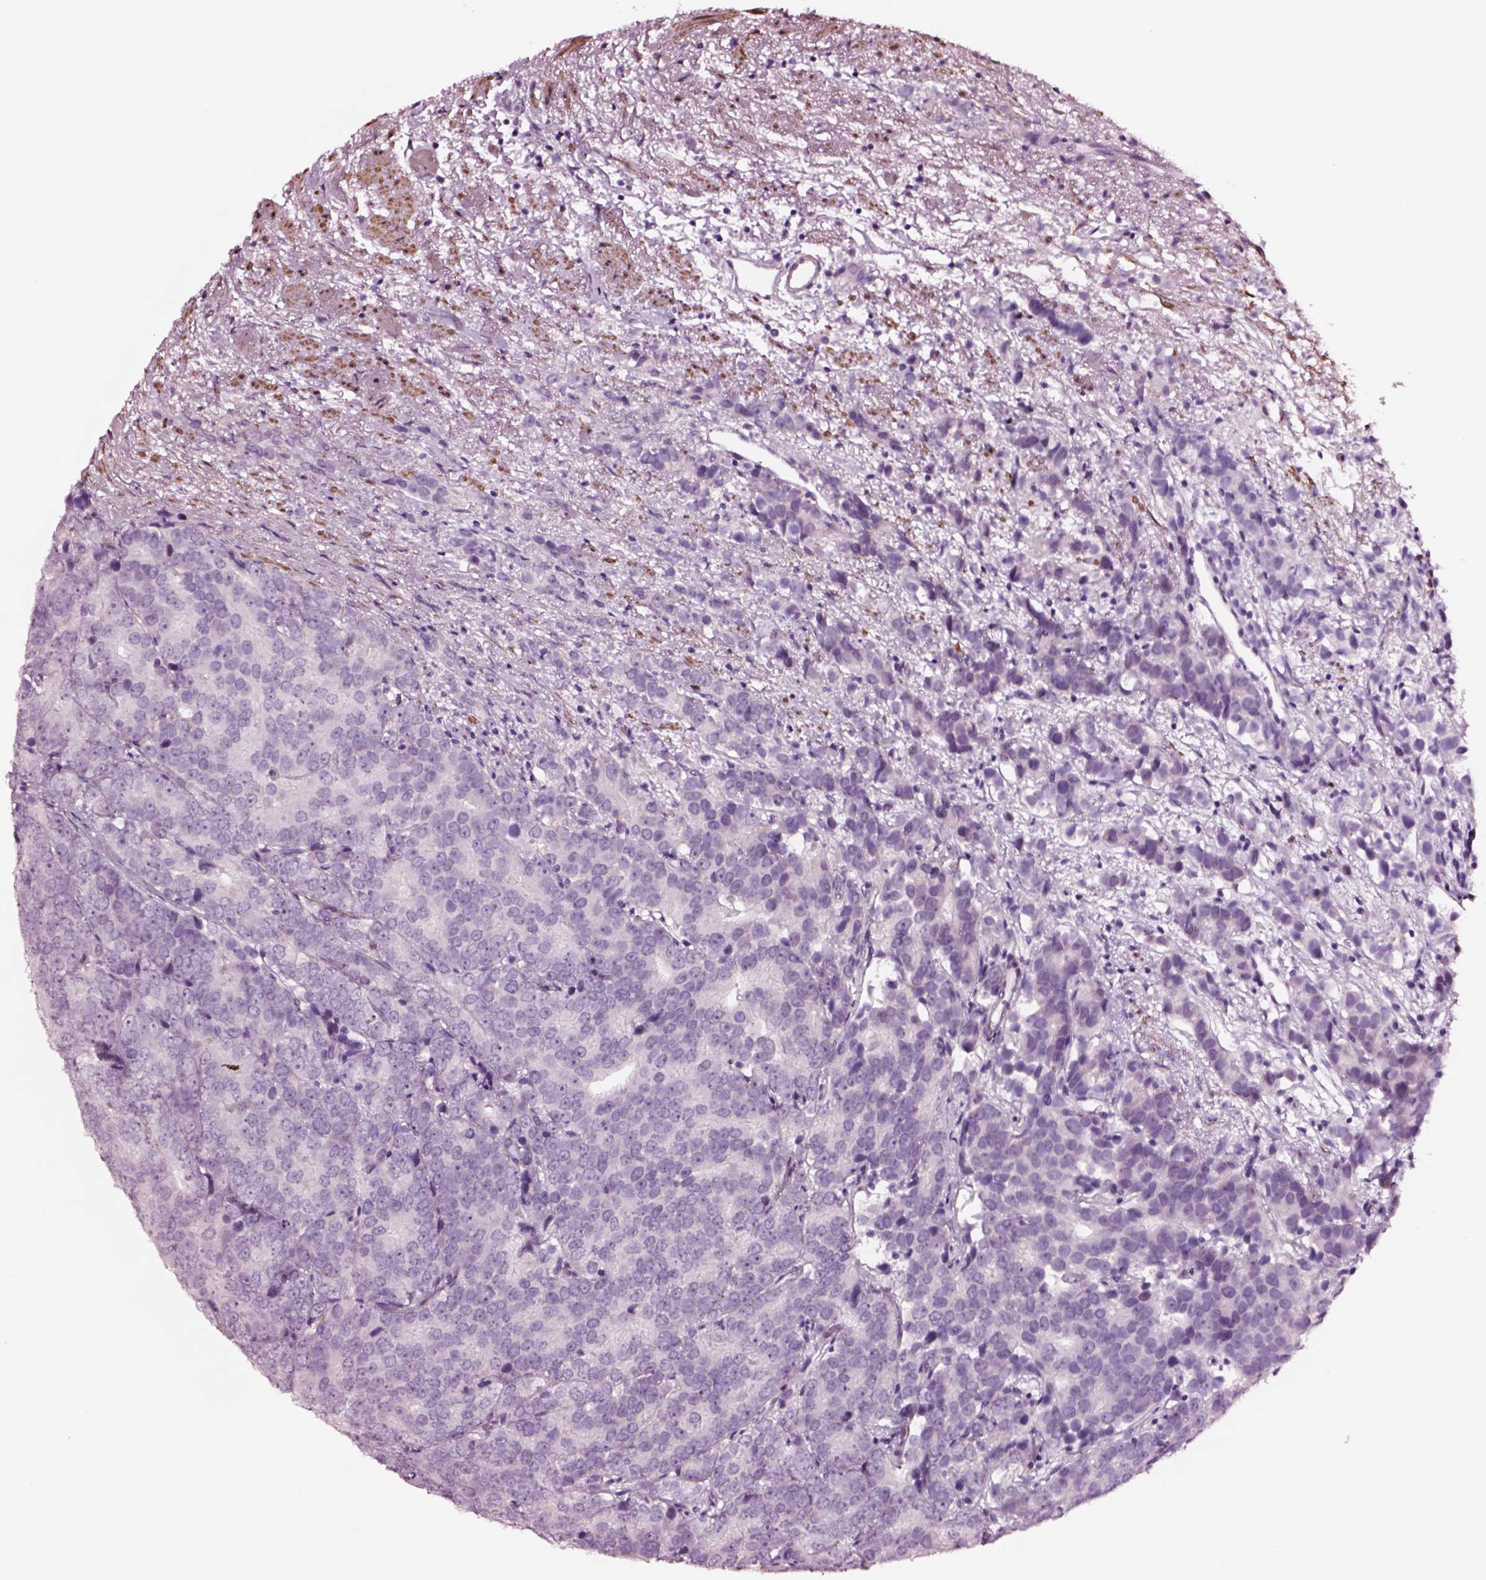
{"staining": {"intensity": "negative", "quantity": "none", "location": "none"}, "tissue": "prostate cancer", "cell_type": "Tumor cells", "image_type": "cancer", "snomed": [{"axis": "morphology", "description": "Adenocarcinoma, High grade"}, {"axis": "topography", "description": "Prostate"}], "caption": "Human prostate cancer (high-grade adenocarcinoma) stained for a protein using immunohistochemistry demonstrates no positivity in tumor cells.", "gene": "SOX10", "patient": {"sex": "male", "age": 90}}